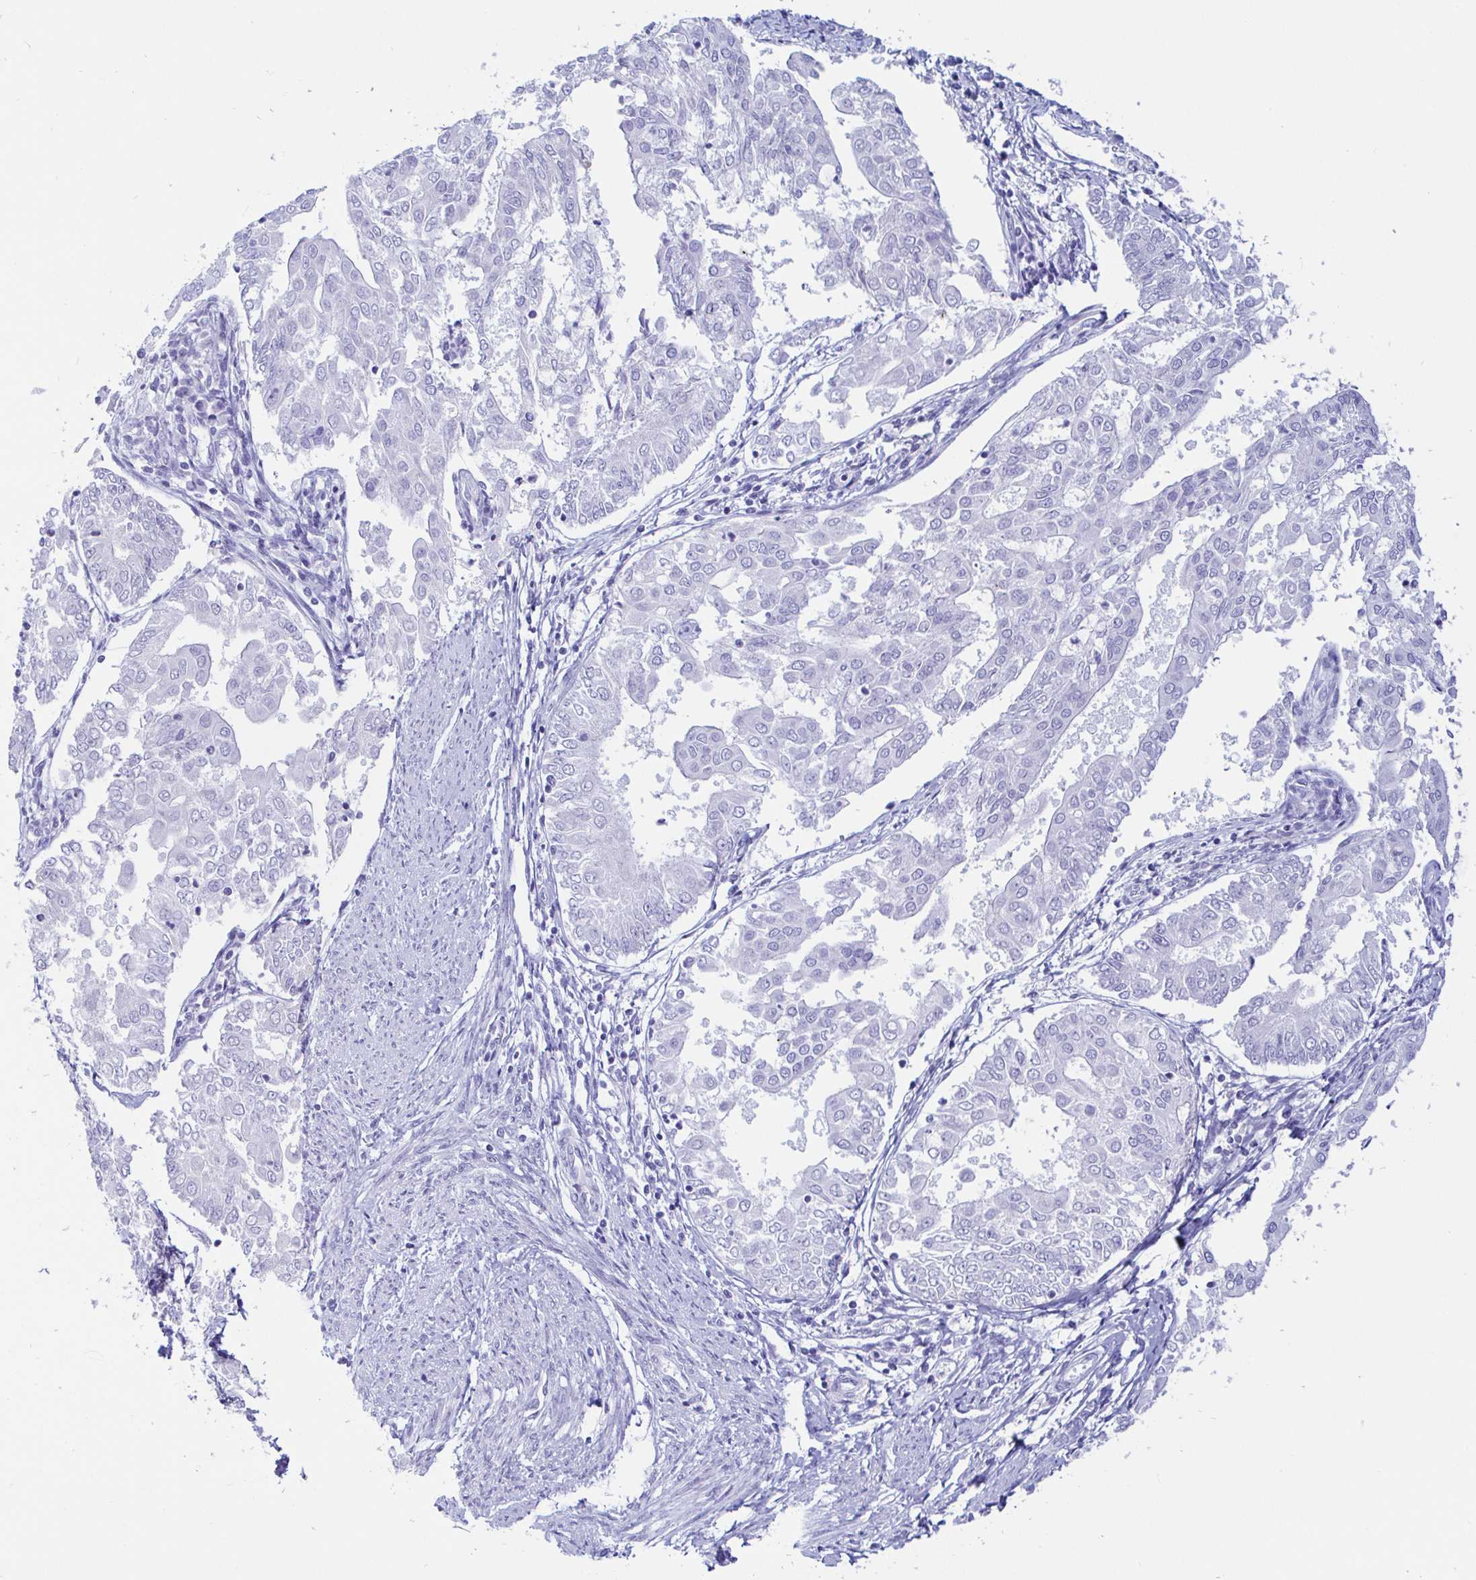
{"staining": {"intensity": "negative", "quantity": "none", "location": "none"}, "tissue": "endometrial cancer", "cell_type": "Tumor cells", "image_type": "cancer", "snomed": [{"axis": "morphology", "description": "Adenocarcinoma, NOS"}, {"axis": "topography", "description": "Endometrium"}], "caption": "An image of endometrial cancer (adenocarcinoma) stained for a protein demonstrates no brown staining in tumor cells. (Immunohistochemistry, brightfield microscopy, high magnification).", "gene": "PINLYP", "patient": {"sex": "female", "age": 68}}